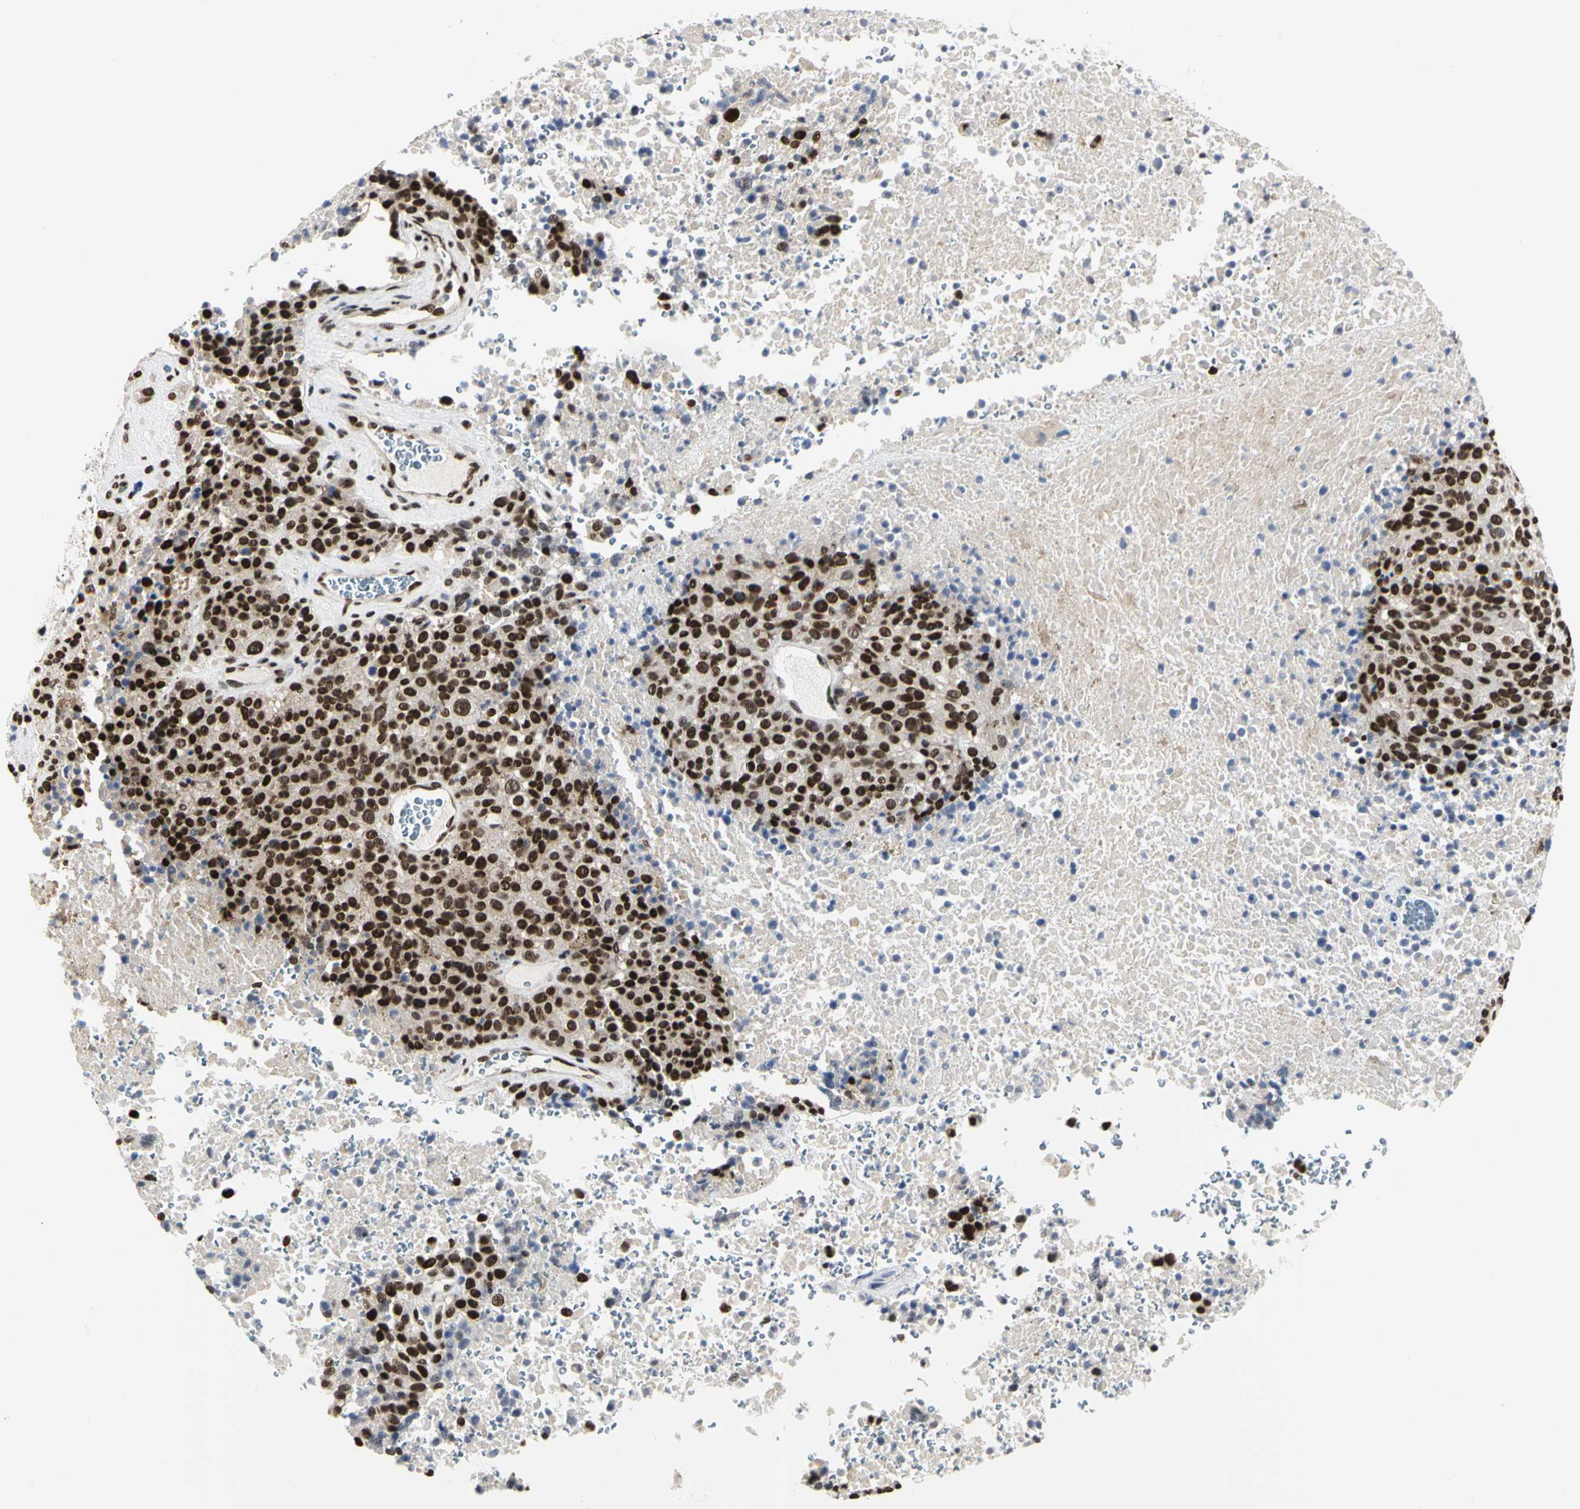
{"staining": {"intensity": "strong", "quantity": ">75%", "location": "nuclear"}, "tissue": "melanoma", "cell_type": "Tumor cells", "image_type": "cancer", "snomed": [{"axis": "morphology", "description": "Malignant melanoma, Metastatic site"}, {"axis": "topography", "description": "Cerebral cortex"}], "caption": "Immunohistochemistry (IHC) (DAB (3,3'-diaminobenzidine)) staining of melanoma demonstrates strong nuclear protein positivity in approximately >75% of tumor cells. (IHC, brightfield microscopy, high magnification).", "gene": "PRMT3", "patient": {"sex": "female", "age": 52}}